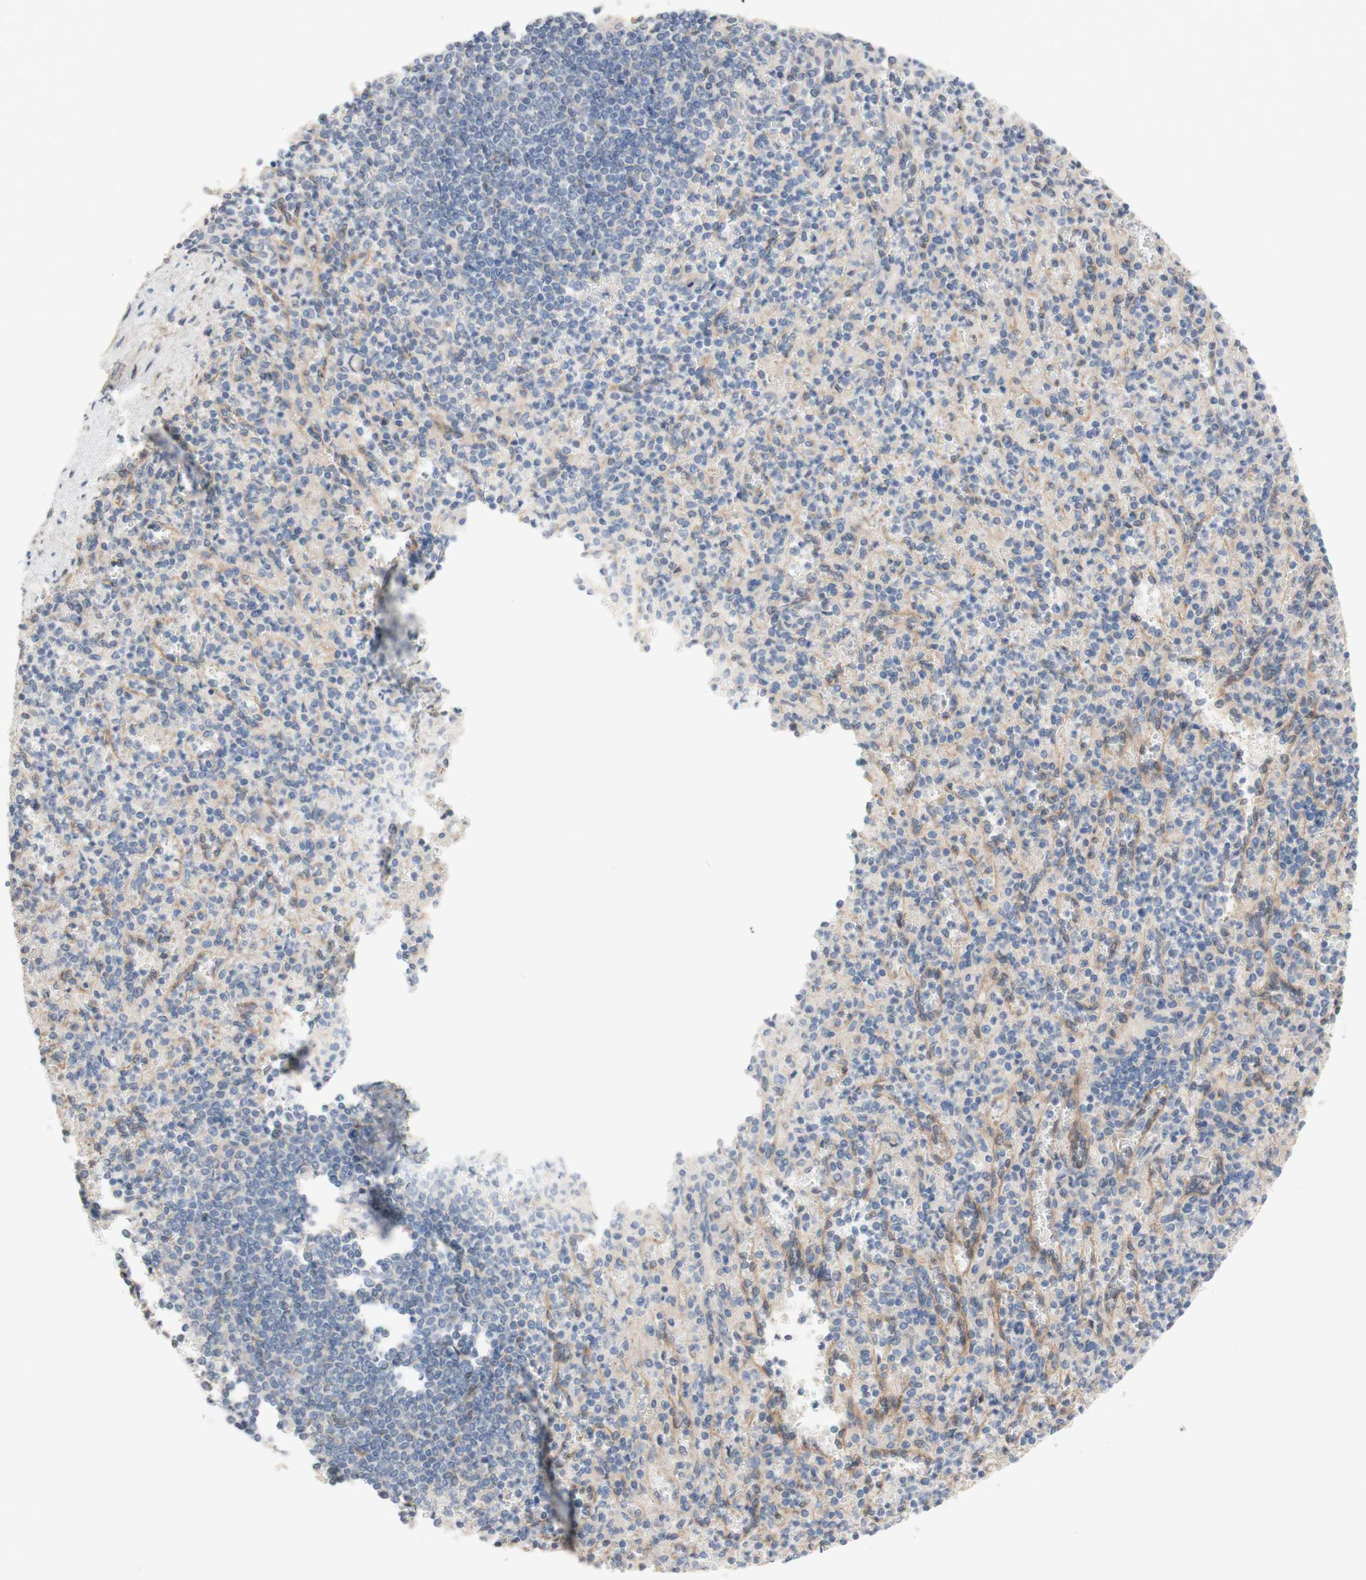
{"staining": {"intensity": "weak", "quantity": ">75%", "location": "cytoplasmic/membranous"}, "tissue": "spleen", "cell_type": "Cells in red pulp", "image_type": "normal", "snomed": [{"axis": "morphology", "description": "Normal tissue, NOS"}, {"axis": "topography", "description": "Spleen"}], "caption": "Protein analysis of unremarkable spleen reveals weak cytoplasmic/membranous expression in approximately >75% of cells in red pulp. The staining was performed using DAB (3,3'-diaminobenzidine), with brown indicating positive protein expression. Nuclei are stained blue with hematoxylin.", "gene": "CNN3", "patient": {"sex": "female", "age": 74}}